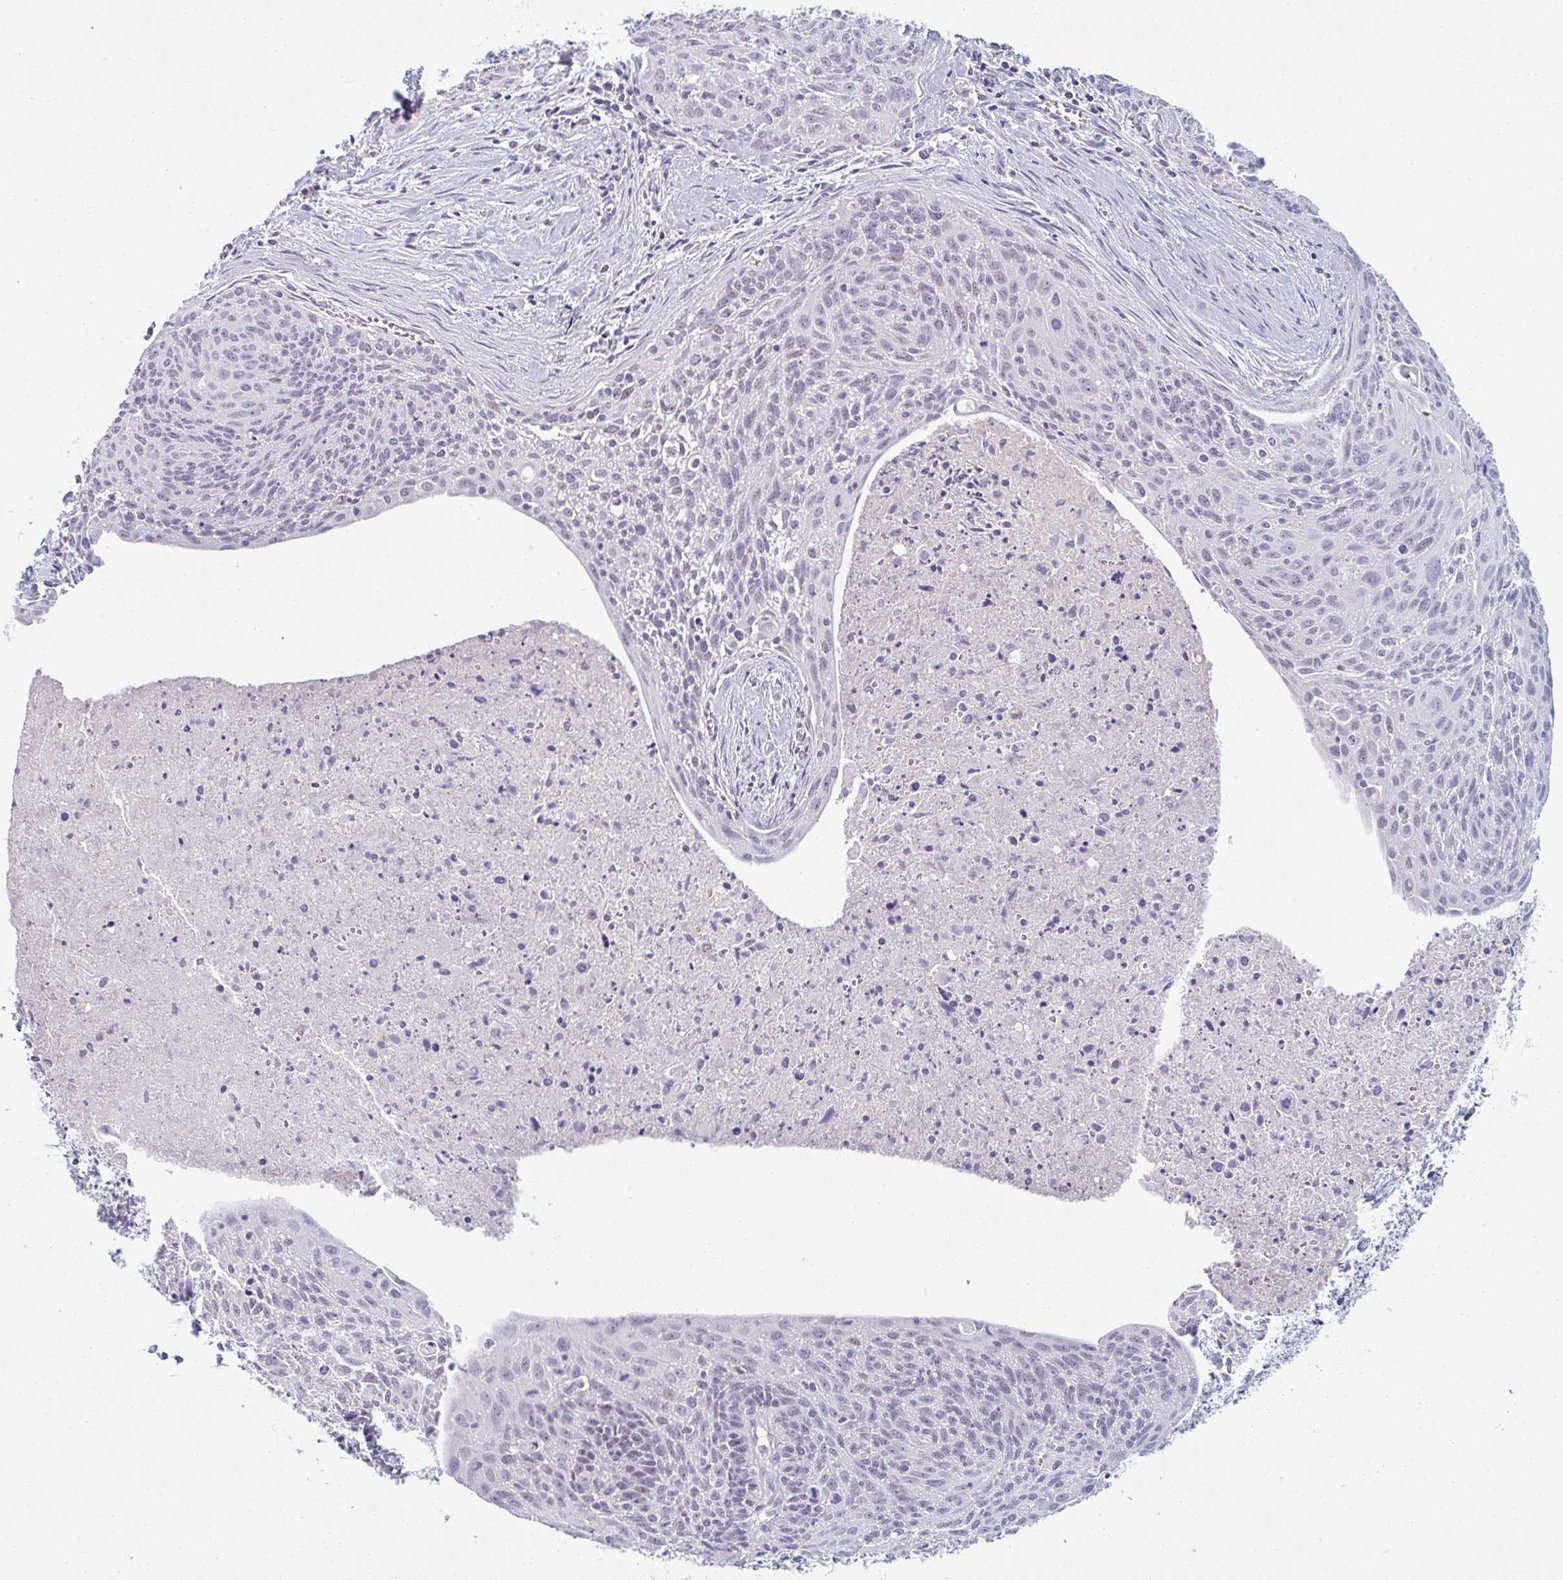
{"staining": {"intensity": "negative", "quantity": "none", "location": "none"}, "tissue": "cervical cancer", "cell_type": "Tumor cells", "image_type": "cancer", "snomed": [{"axis": "morphology", "description": "Squamous cell carcinoma, NOS"}, {"axis": "topography", "description": "Cervix"}], "caption": "Tumor cells show no significant staining in cervical cancer. (DAB immunohistochemistry (IHC) with hematoxylin counter stain).", "gene": "PPFIA4", "patient": {"sex": "female", "age": 55}}